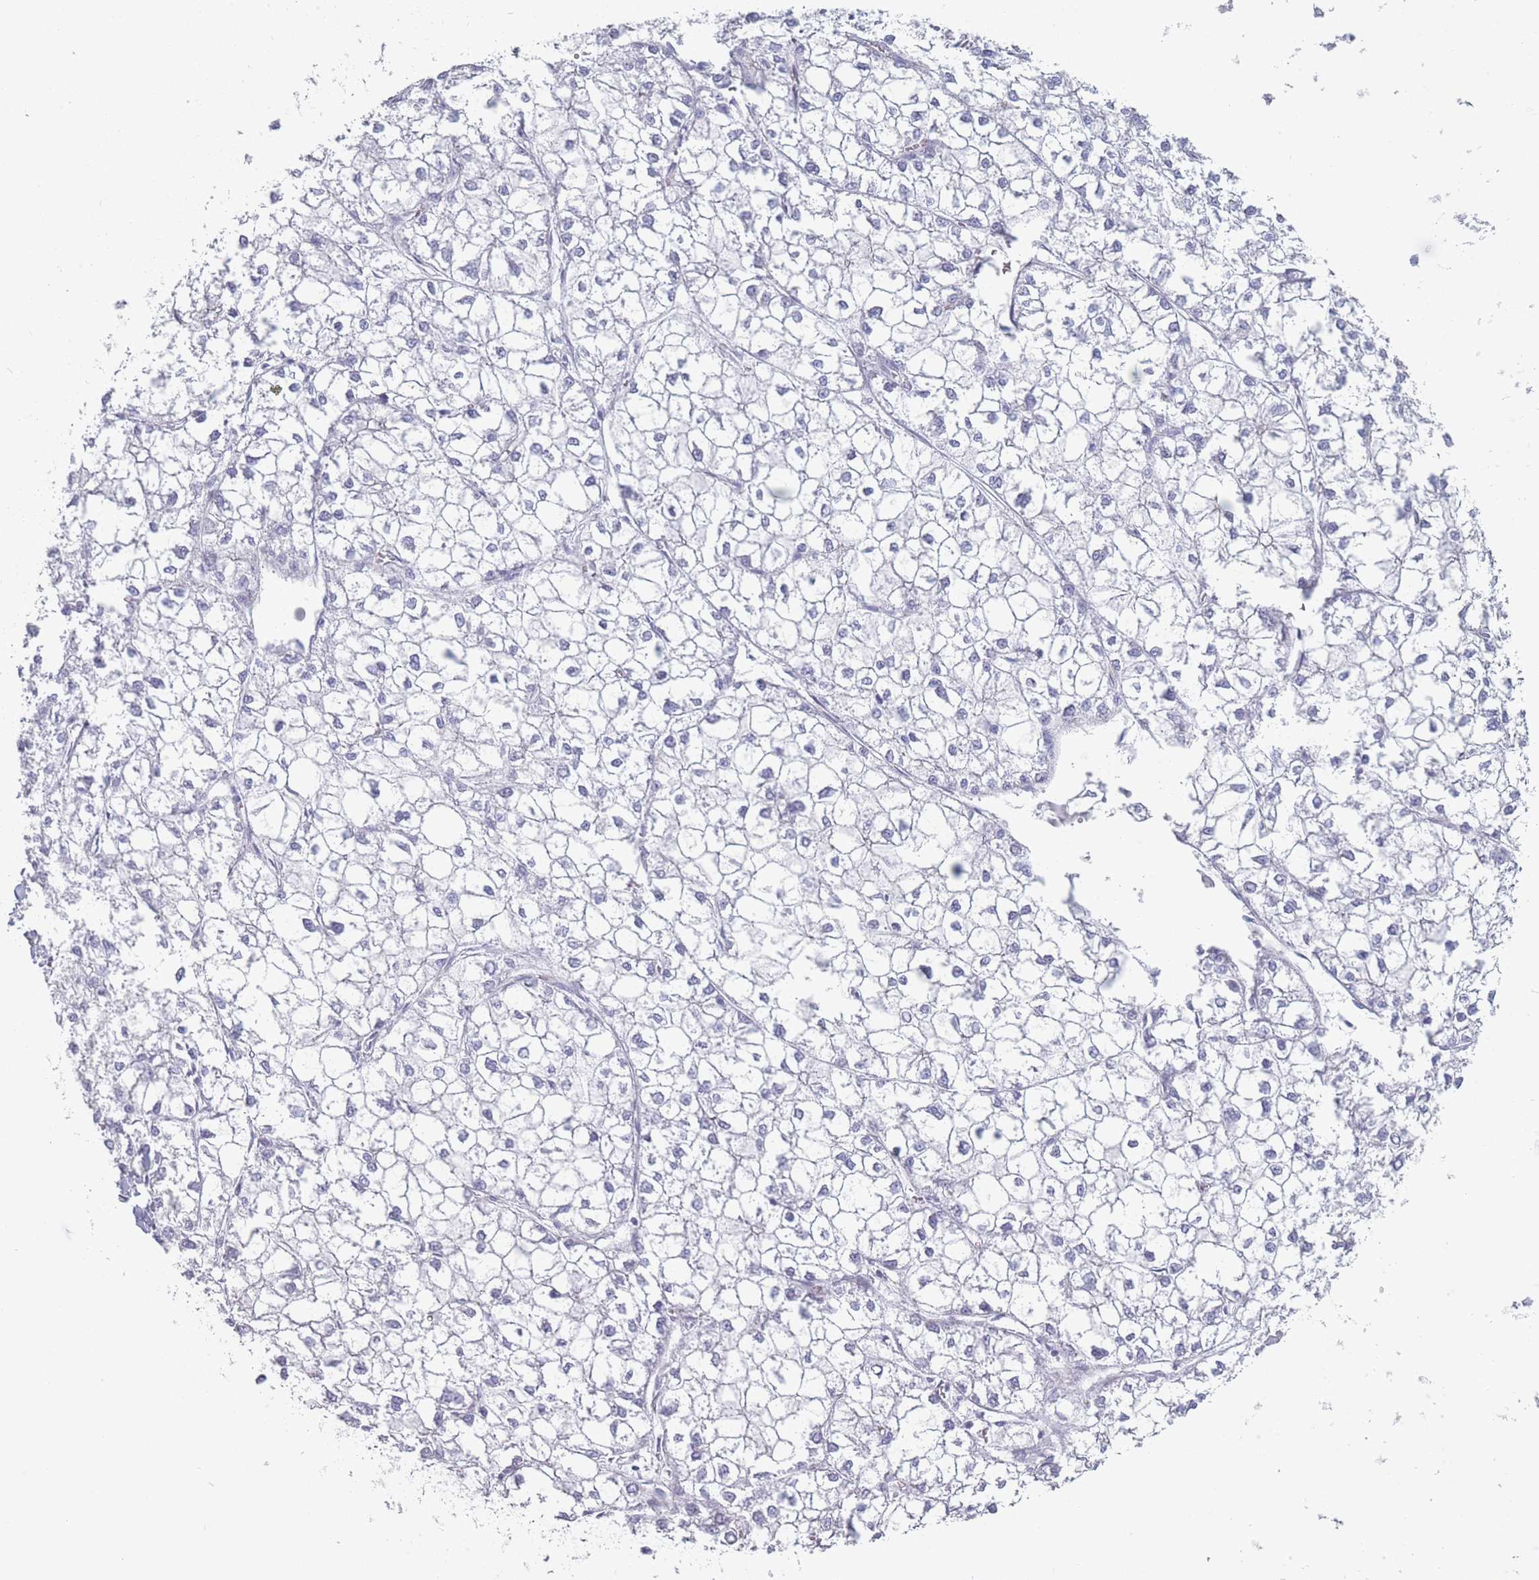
{"staining": {"intensity": "negative", "quantity": "none", "location": "none"}, "tissue": "liver cancer", "cell_type": "Tumor cells", "image_type": "cancer", "snomed": [{"axis": "morphology", "description": "Carcinoma, Hepatocellular, NOS"}, {"axis": "topography", "description": "Liver"}], "caption": "This is an IHC image of human liver cancer. There is no staining in tumor cells.", "gene": "ROS1", "patient": {"sex": "female", "age": 43}}